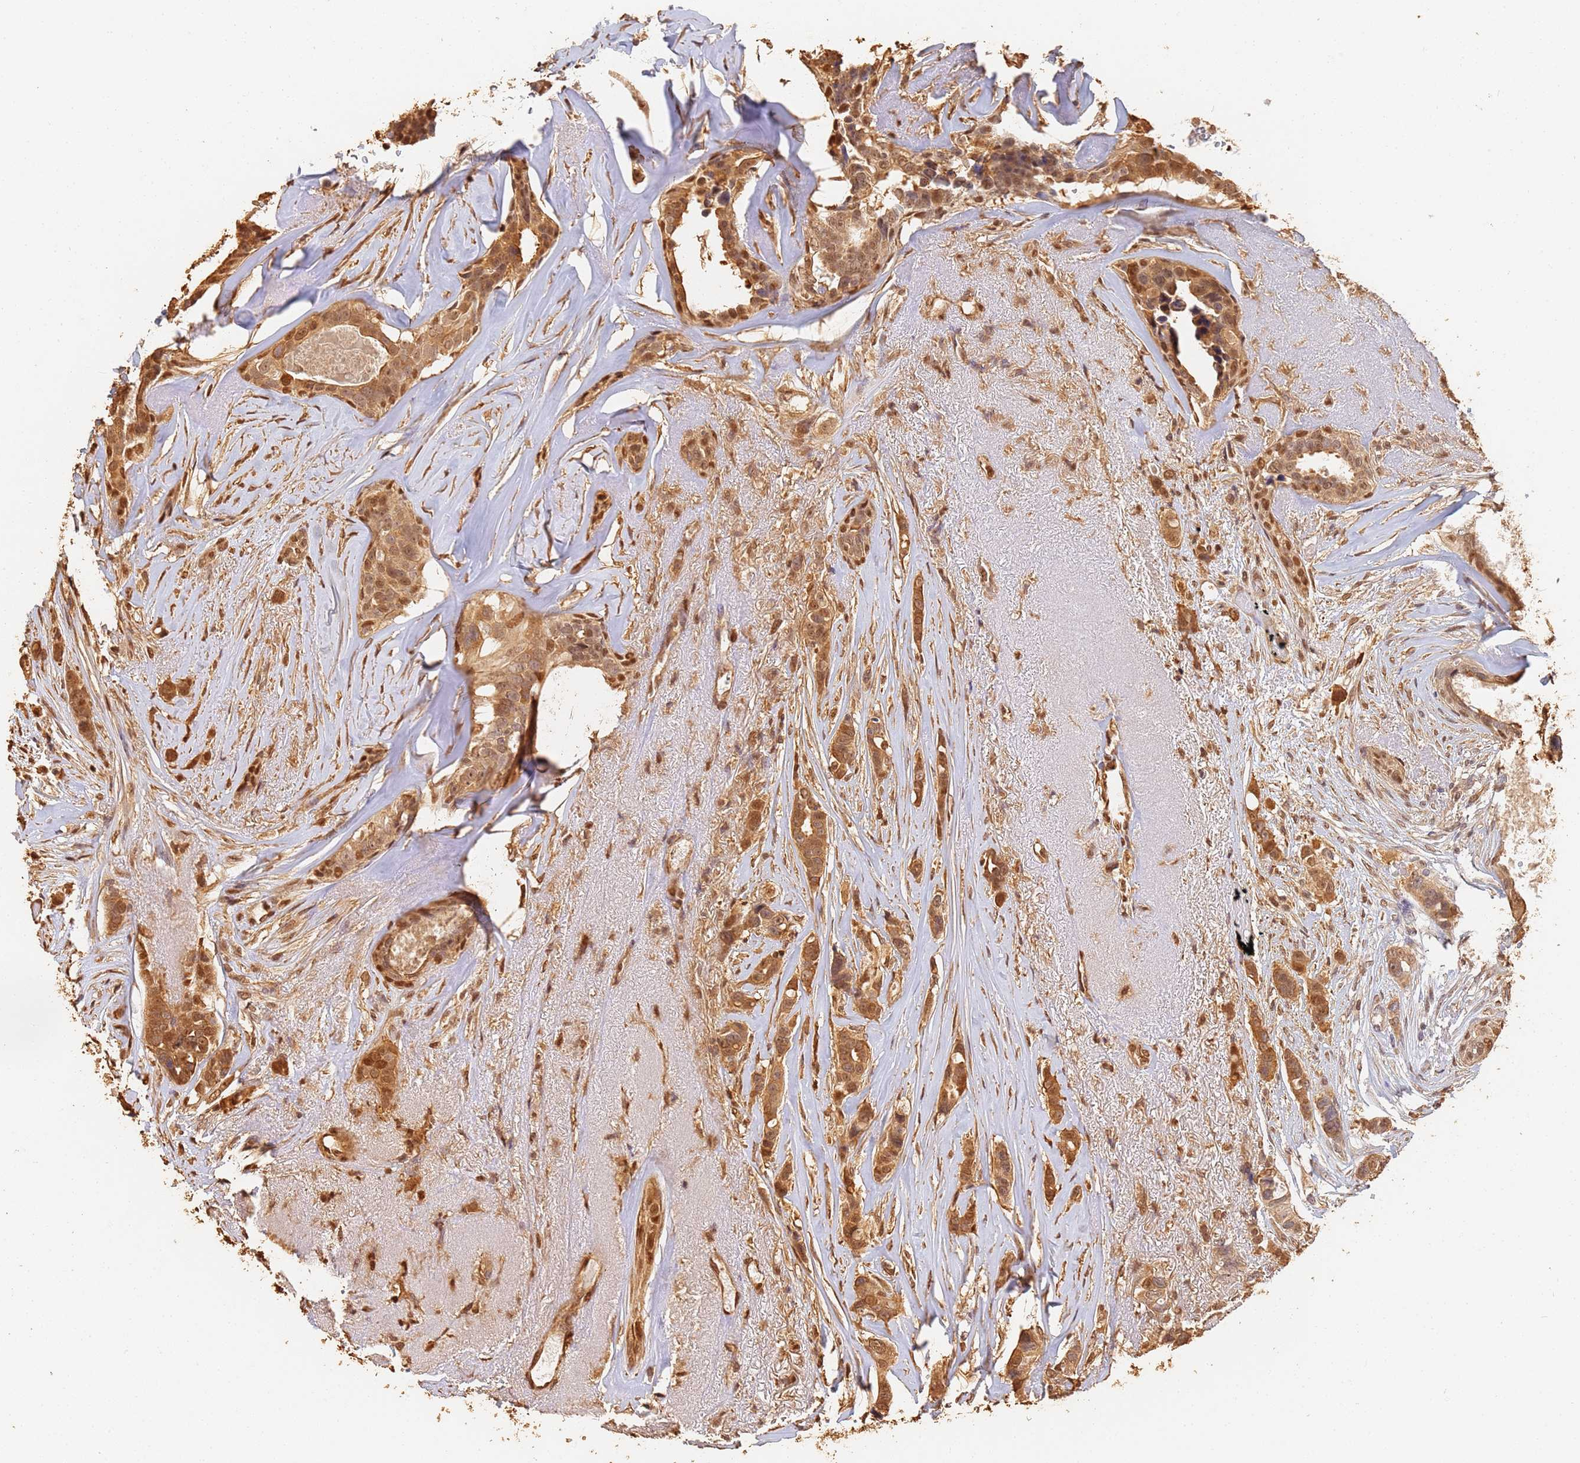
{"staining": {"intensity": "moderate", "quantity": ">75%", "location": "cytoplasmic/membranous,nuclear"}, "tissue": "breast cancer", "cell_type": "Tumor cells", "image_type": "cancer", "snomed": [{"axis": "morphology", "description": "Lobular carcinoma"}, {"axis": "topography", "description": "Breast"}], "caption": "Breast cancer (lobular carcinoma) was stained to show a protein in brown. There is medium levels of moderate cytoplasmic/membranous and nuclear expression in about >75% of tumor cells.", "gene": "JAK2", "patient": {"sex": "female", "age": 51}}